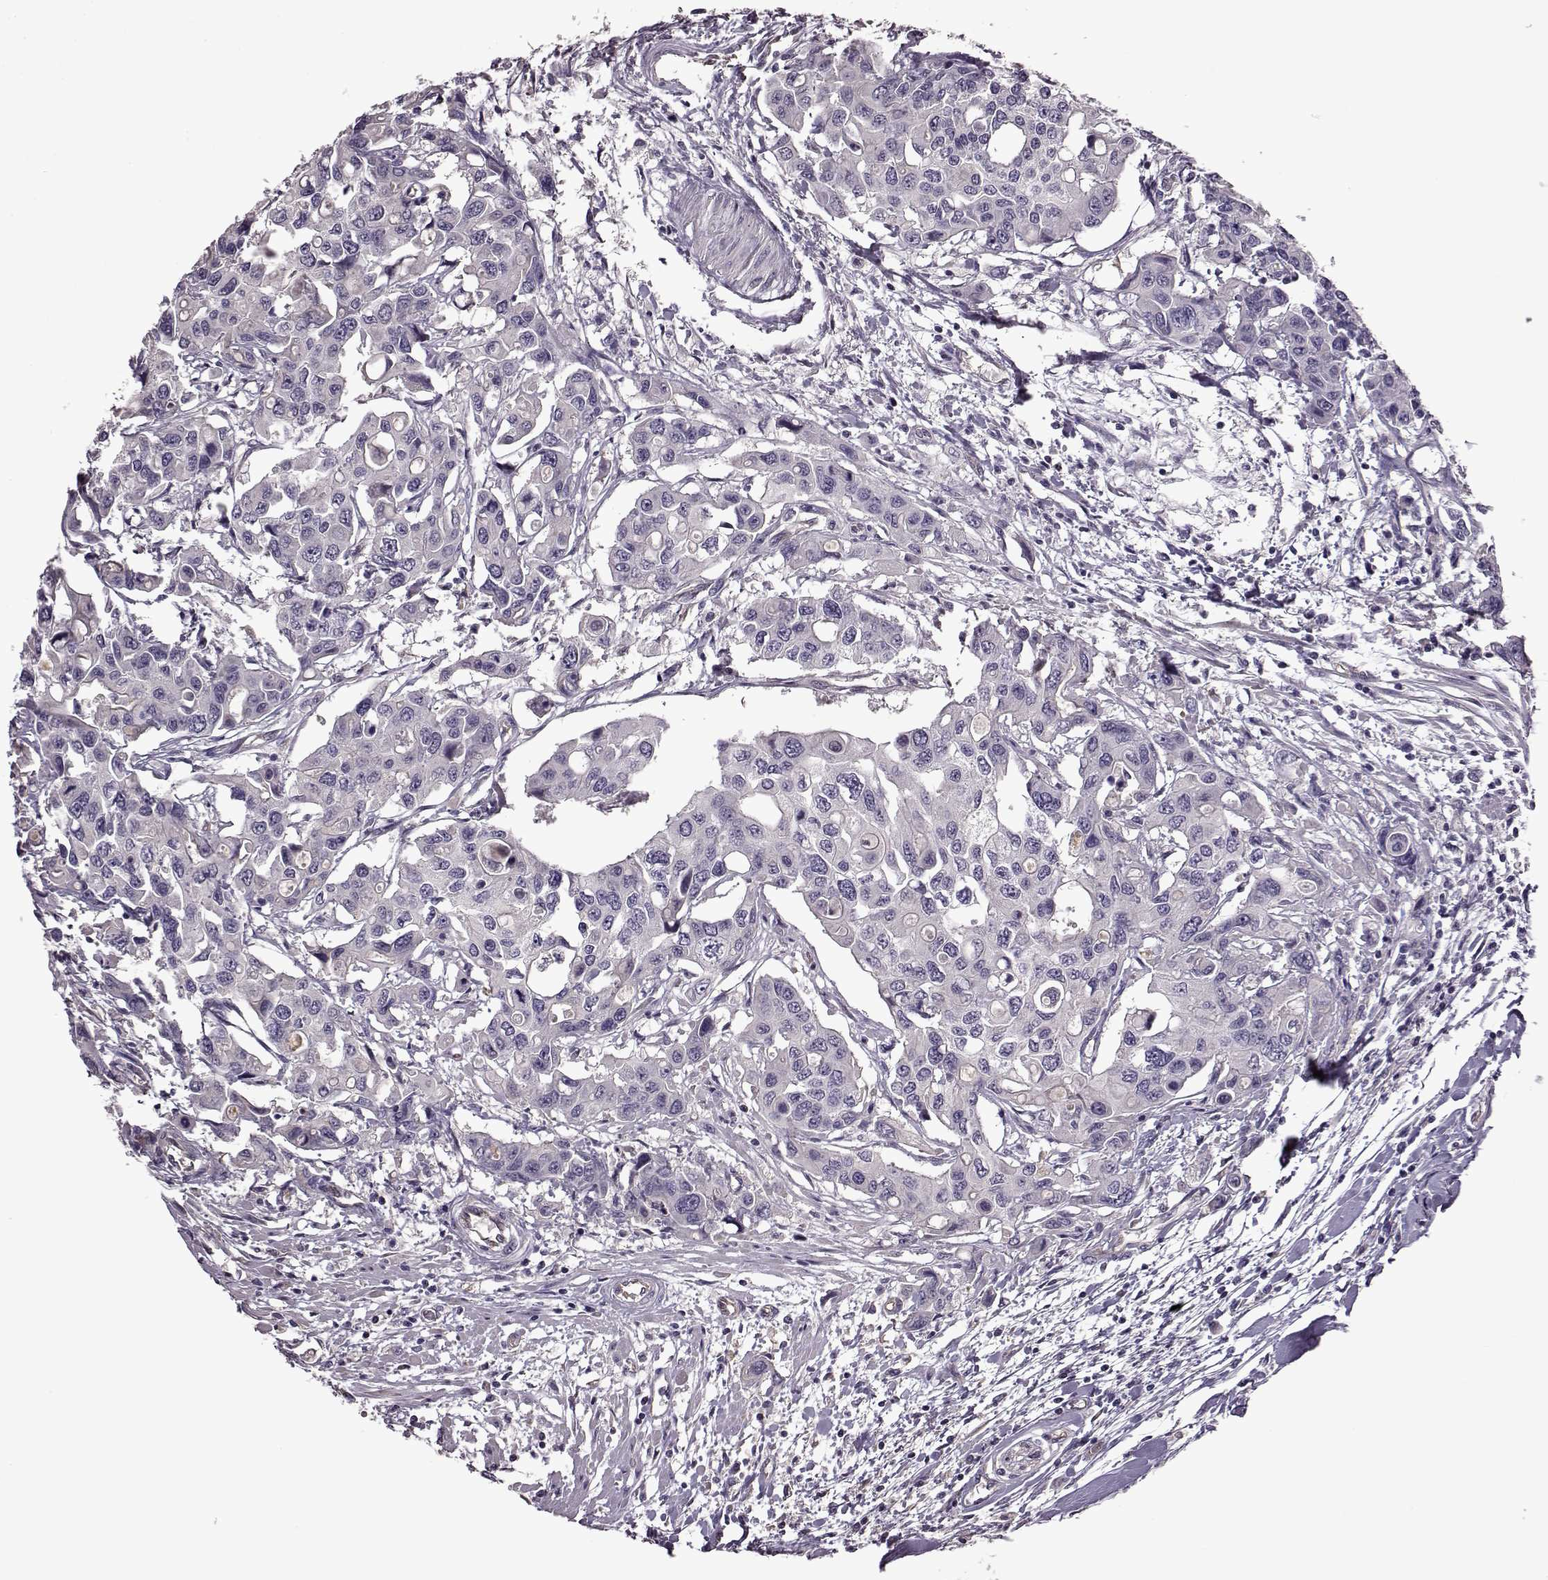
{"staining": {"intensity": "negative", "quantity": "none", "location": "none"}, "tissue": "colorectal cancer", "cell_type": "Tumor cells", "image_type": "cancer", "snomed": [{"axis": "morphology", "description": "Adenocarcinoma, NOS"}, {"axis": "topography", "description": "Colon"}], "caption": "This is a histopathology image of IHC staining of colorectal adenocarcinoma, which shows no positivity in tumor cells.", "gene": "EDDM3B", "patient": {"sex": "male", "age": 77}}